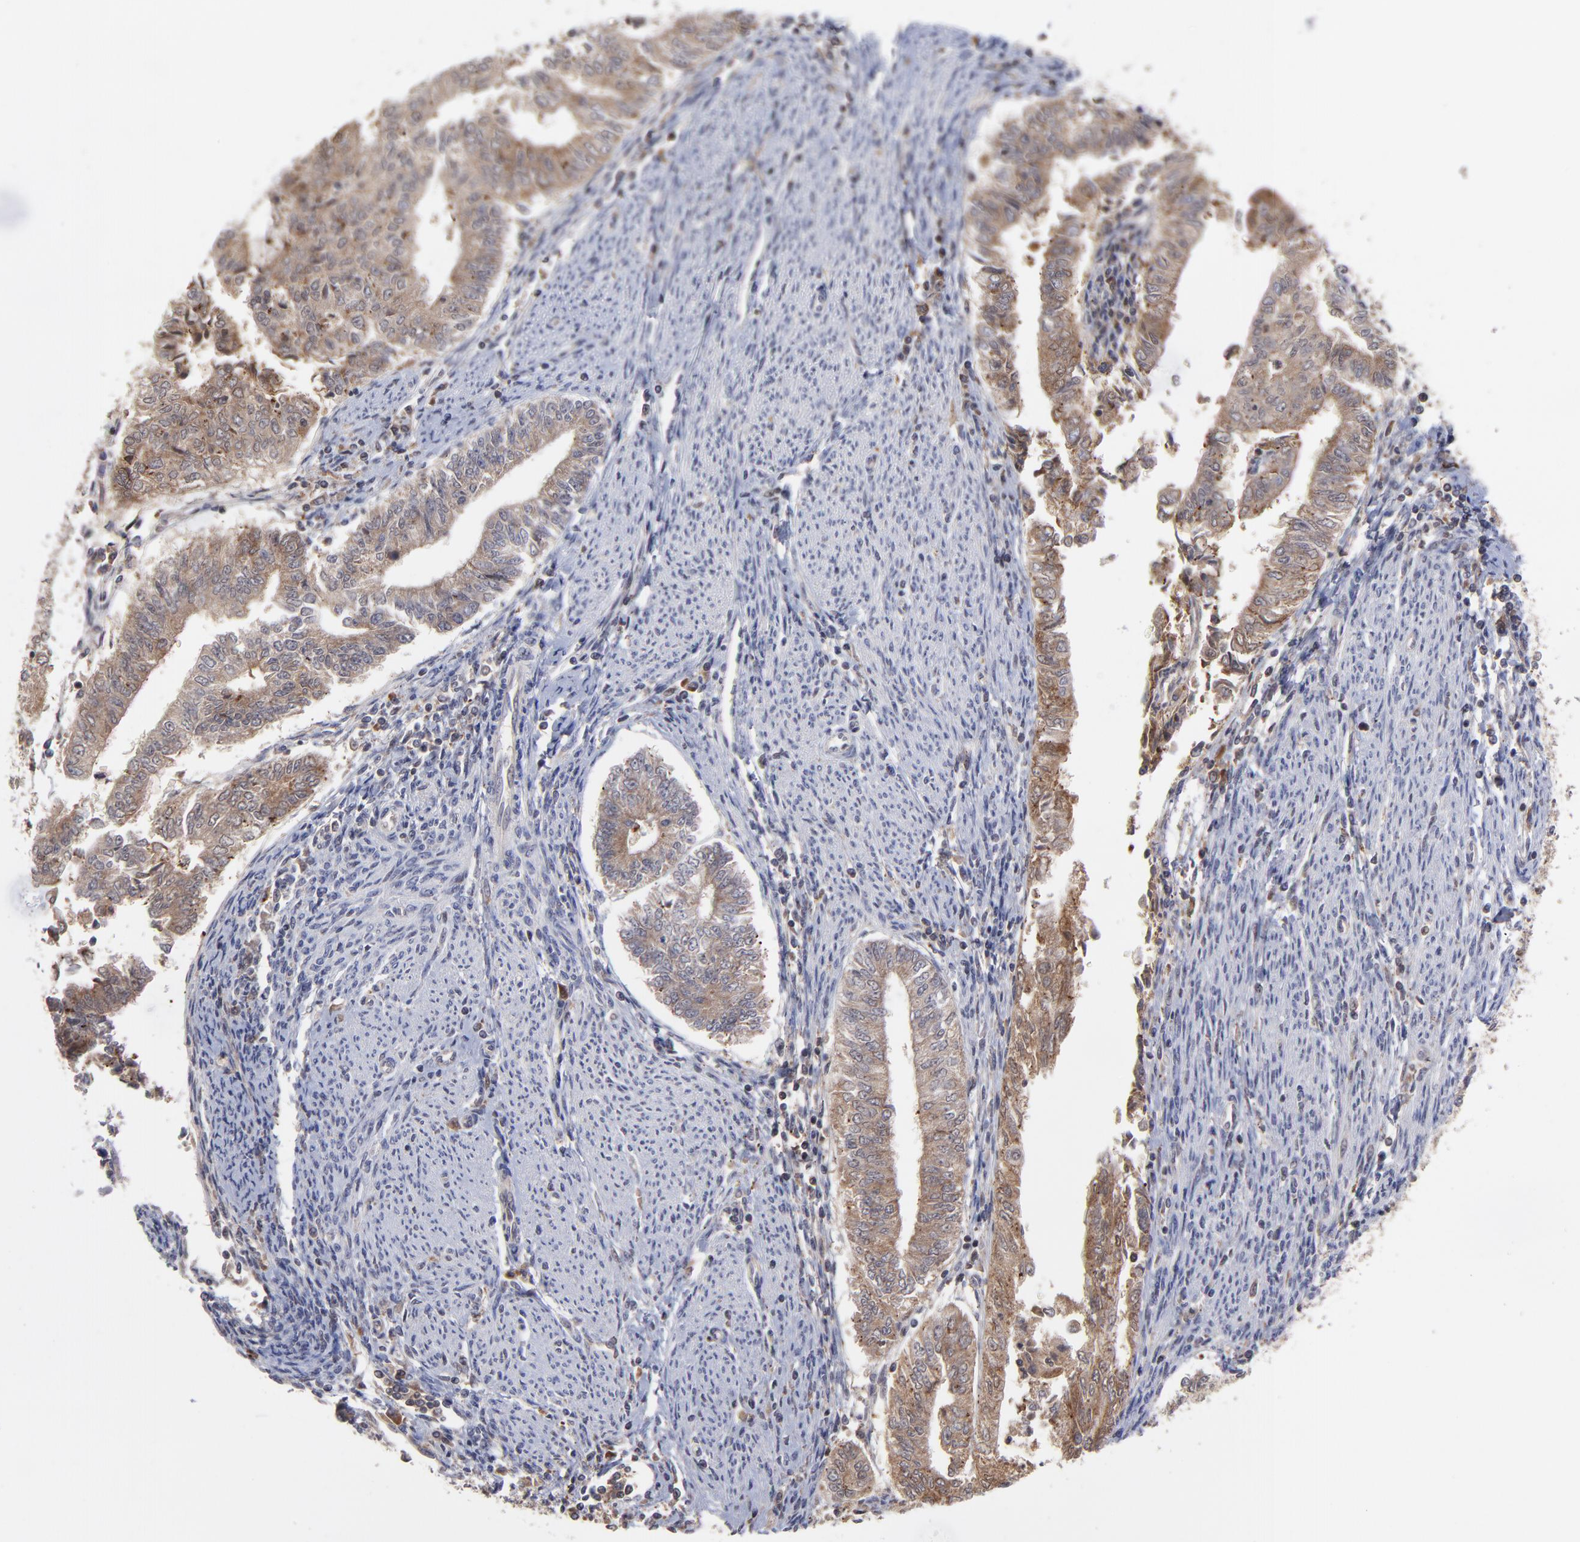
{"staining": {"intensity": "moderate", "quantity": ">75%", "location": "nuclear"}, "tissue": "endometrial cancer", "cell_type": "Tumor cells", "image_type": "cancer", "snomed": [{"axis": "morphology", "description": "Adenocarcinoma, NOS"}, {"axis": "topography", "description": "Endometrium"}], "caption": "DAB immunohistochemical staining of endometrial adenocarcinoma displays moderate nuclear protein expression in about >75% of tumor cells.", "gene": "UBE2L6", "patient": {"sex": "female", "age": 66}}